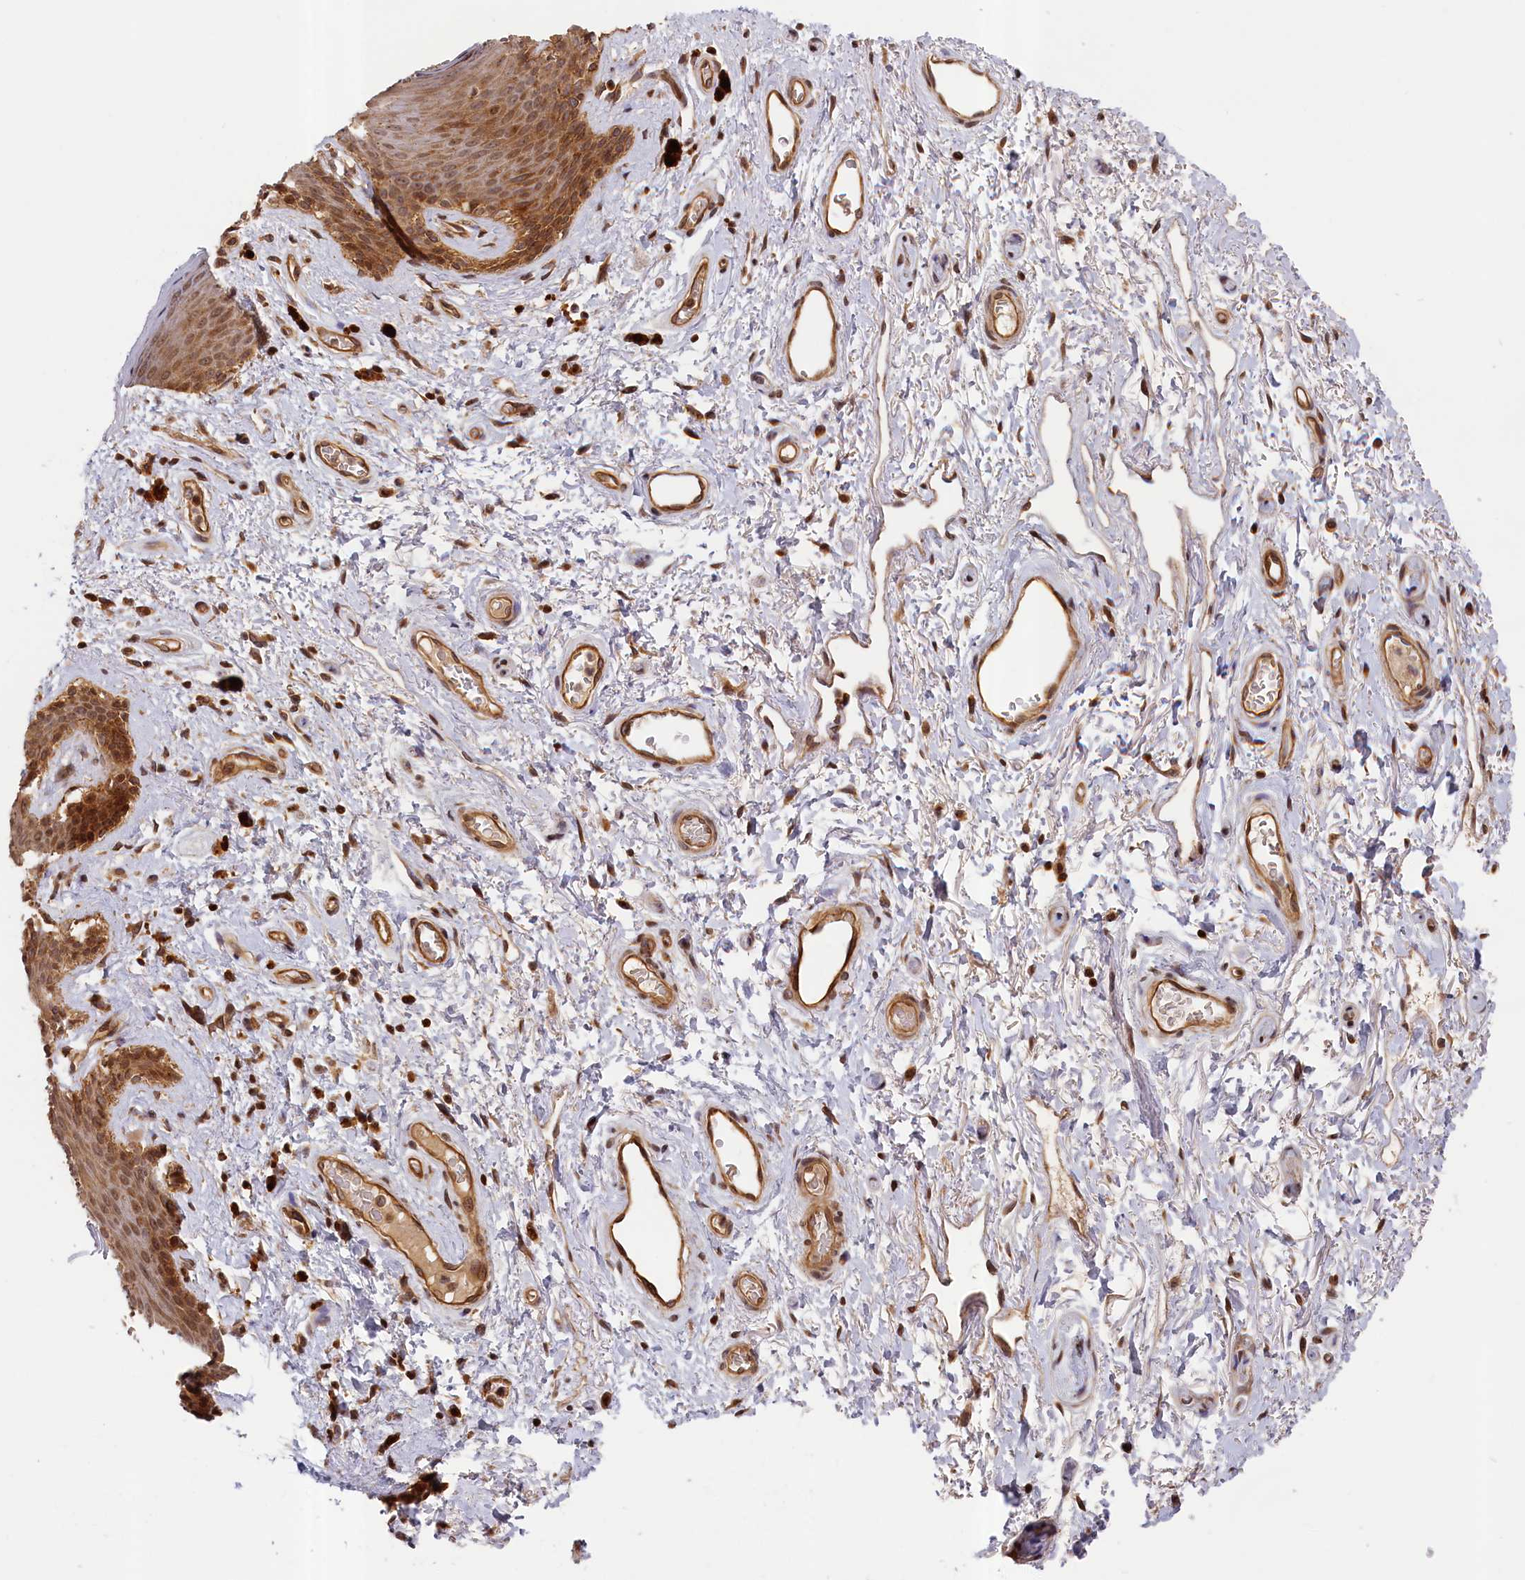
{"staining": {"intensity": "moderate", "quantity": ">75%", "location": "cytoplasmic/membranous,nuclear"}, "tissue": "skin", "cell_type": "Epidermal cells", "image_type": "normal", "snomed": [{"axis": "morphology", "description": "Normal tissue, NOS"}, {"axis": "topography", "description": "Anal"}], "caption": "Brown immunohistochemical staining in benign human skin exhibits moderate cytoplasmic/membranous,nuclear positivity in about >75% of epidermal cells. (Brightfield microscopy of DAB IHC at high magnification).", "gene": "CEP44", "patient": {"sex": "female", "age": 46}}